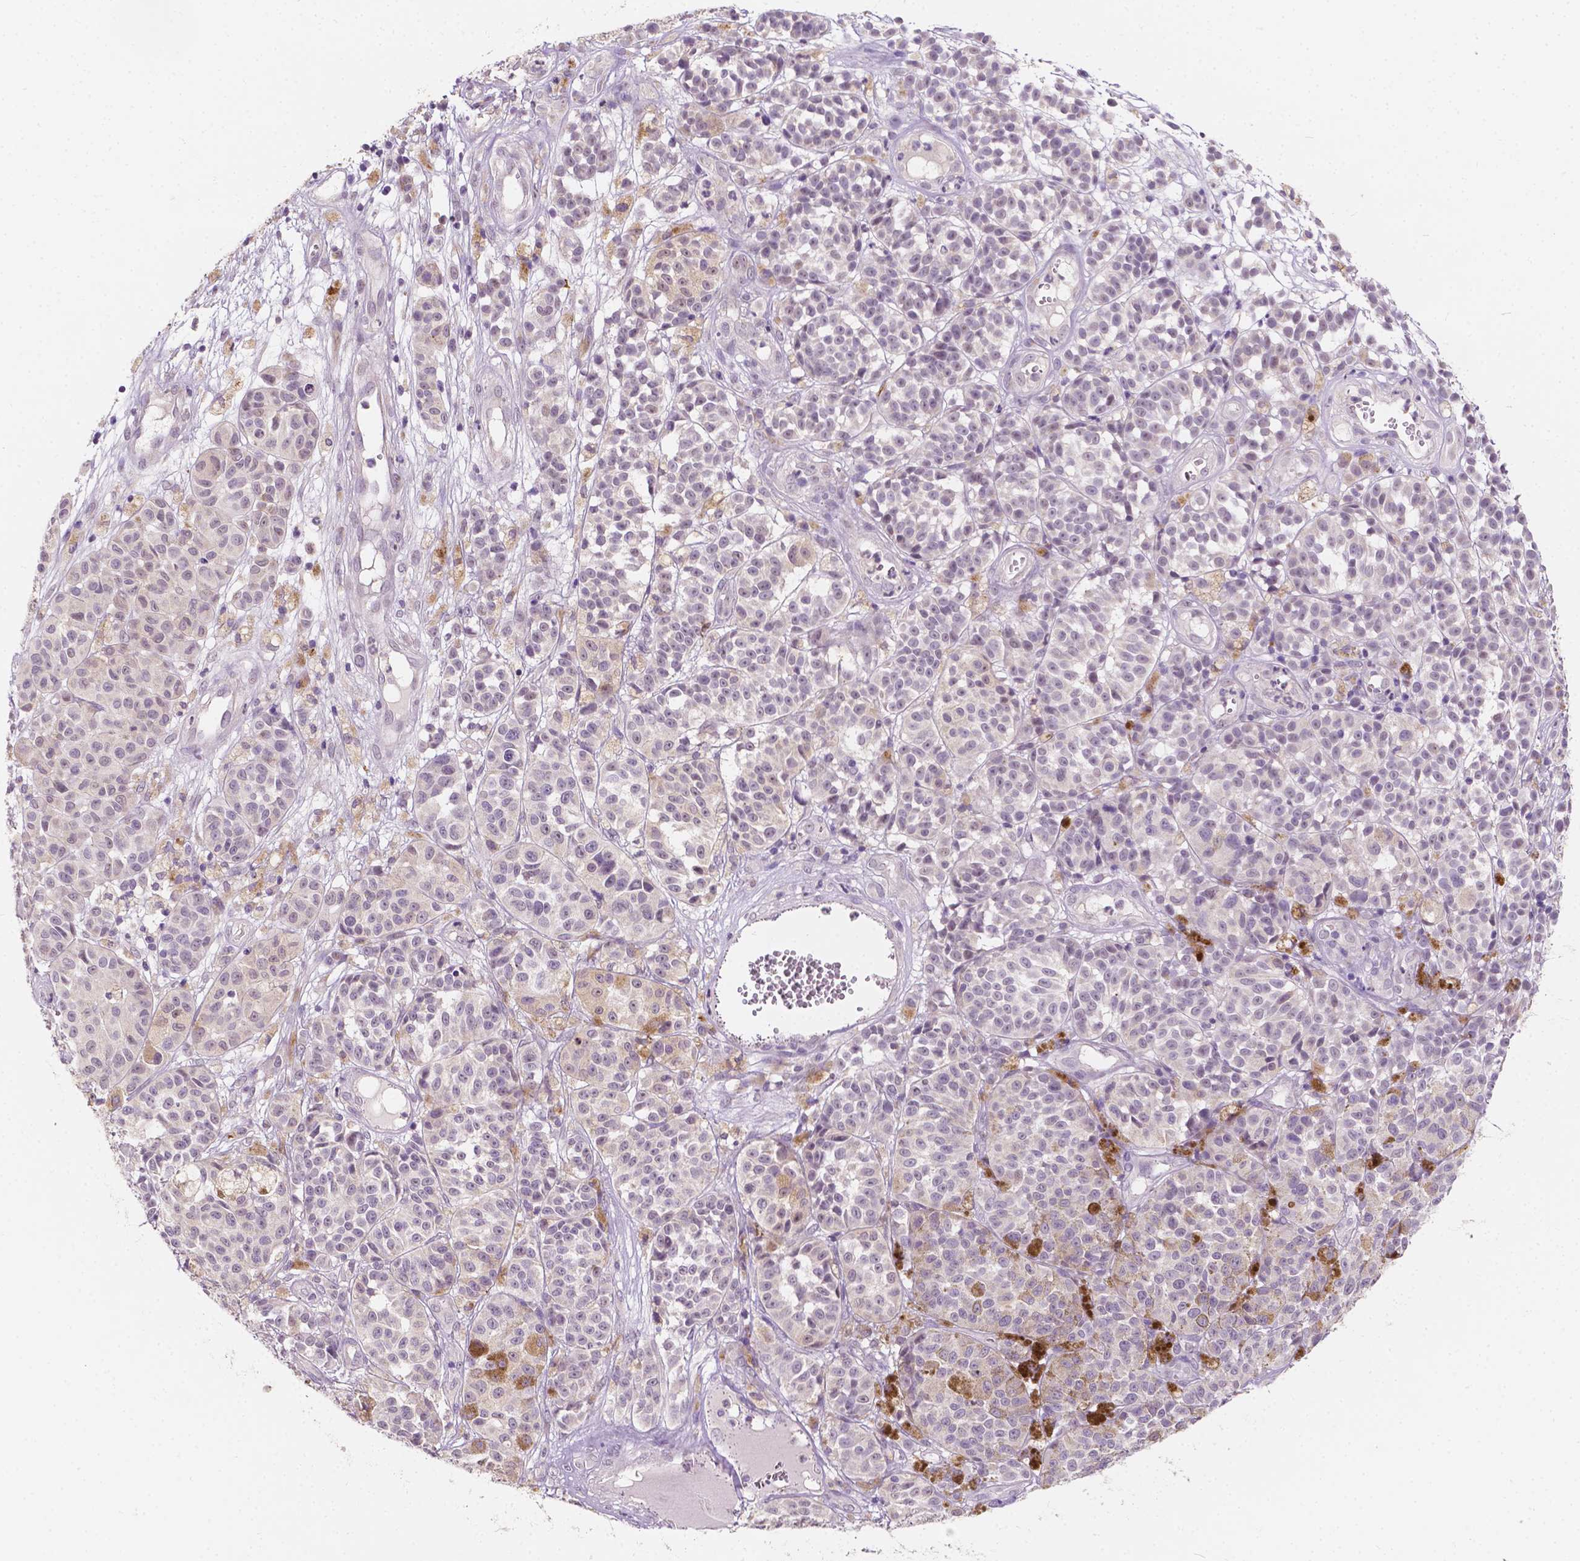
{"staining": {"intensity": "negative", "quantity": "none", "location": "none"}, "tissue": "melanoma", "cell_type": "Tumor cells", "image_type": "cancer", "snomed": [{"axis": "morphology", "description": "Malignant melanoma, NOS"}, {"axis": "topography", "description": "Skin"}], "caption": "The immunohistochemistry (IHC) photomicrograph has no significant expression in tumor cells of malignant melanoma tissue.", "gene": "SIRT2", "patient": {"sex": "female", "age": 58}}